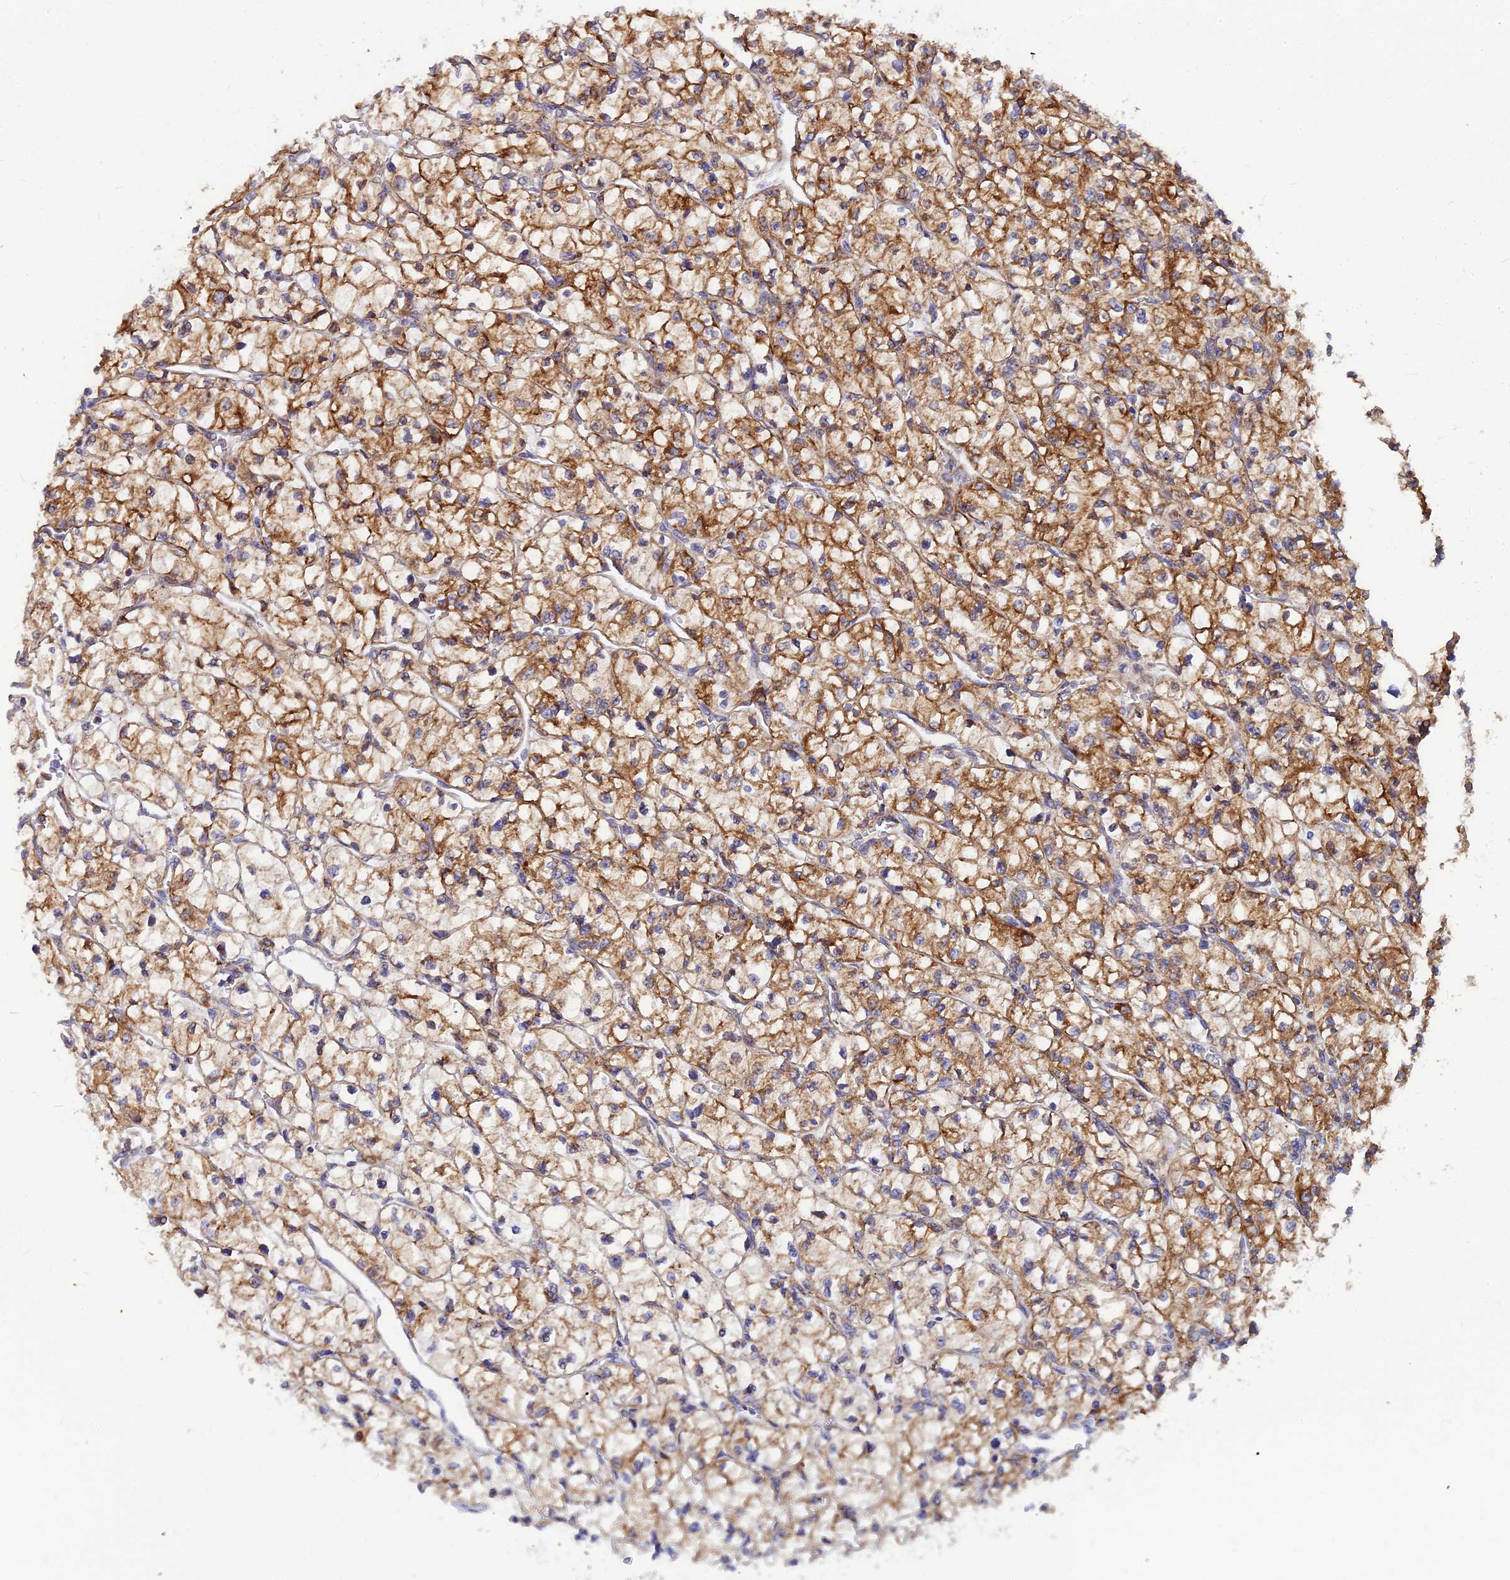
{"staining": {"intensity": "moderate", "quantity": ">75%", "location": "cytoplasmic/membranous"}, "tissue": "renal cancer", "cell_type": "Tumor cells", "image_type": "cancer", "snomed": [{"axis": "morphology", "description": "Adenocarcinoma, NOS"}, {"axis": "topography", "description": "Kidney"}], "caption": "Protein staining demonstrates moderate cytoplasmic/membranous staining in approximately >75% of tumor cells in renal adenocarcinoma.", "gene": "CCT6B", "patient": {"sex": "female", "age": 64}}